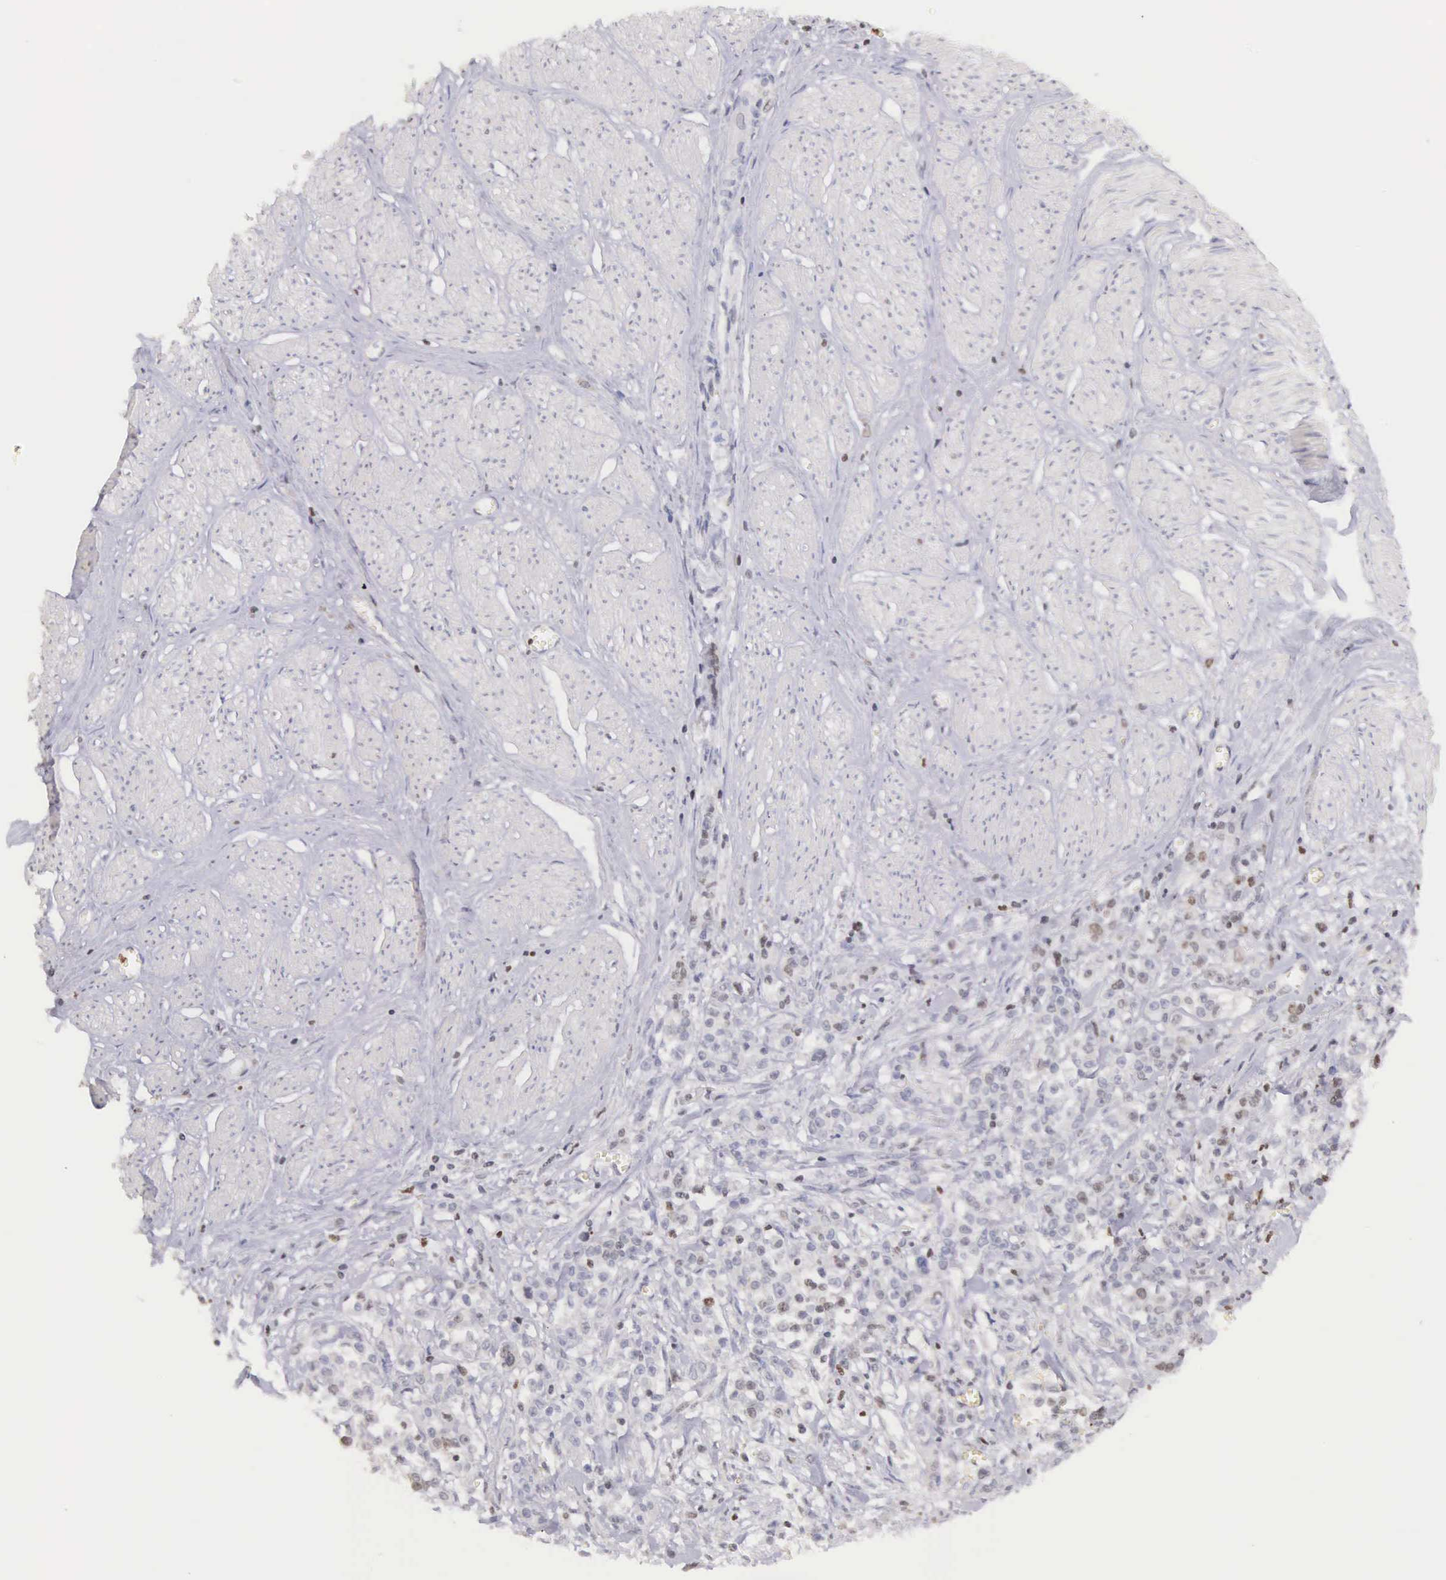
{"staining": {"intensity": "weak", "quantity": "<25%", "location": "nuclear"}, "tissue": "stomach cancer", "cell_type": "Tumor cells", "image_type": "cancer", "snomed": [{"axis": "morphology", "description": "Adenocarcinoma, NOS"}, {"axis": "topography", "description": "Stomach"}], "caption": "IHC of stomach cancer exhibits no positivity in tumor cells.", "gene": "VRK1", "patient": {"sex": "male", "age": 72}}